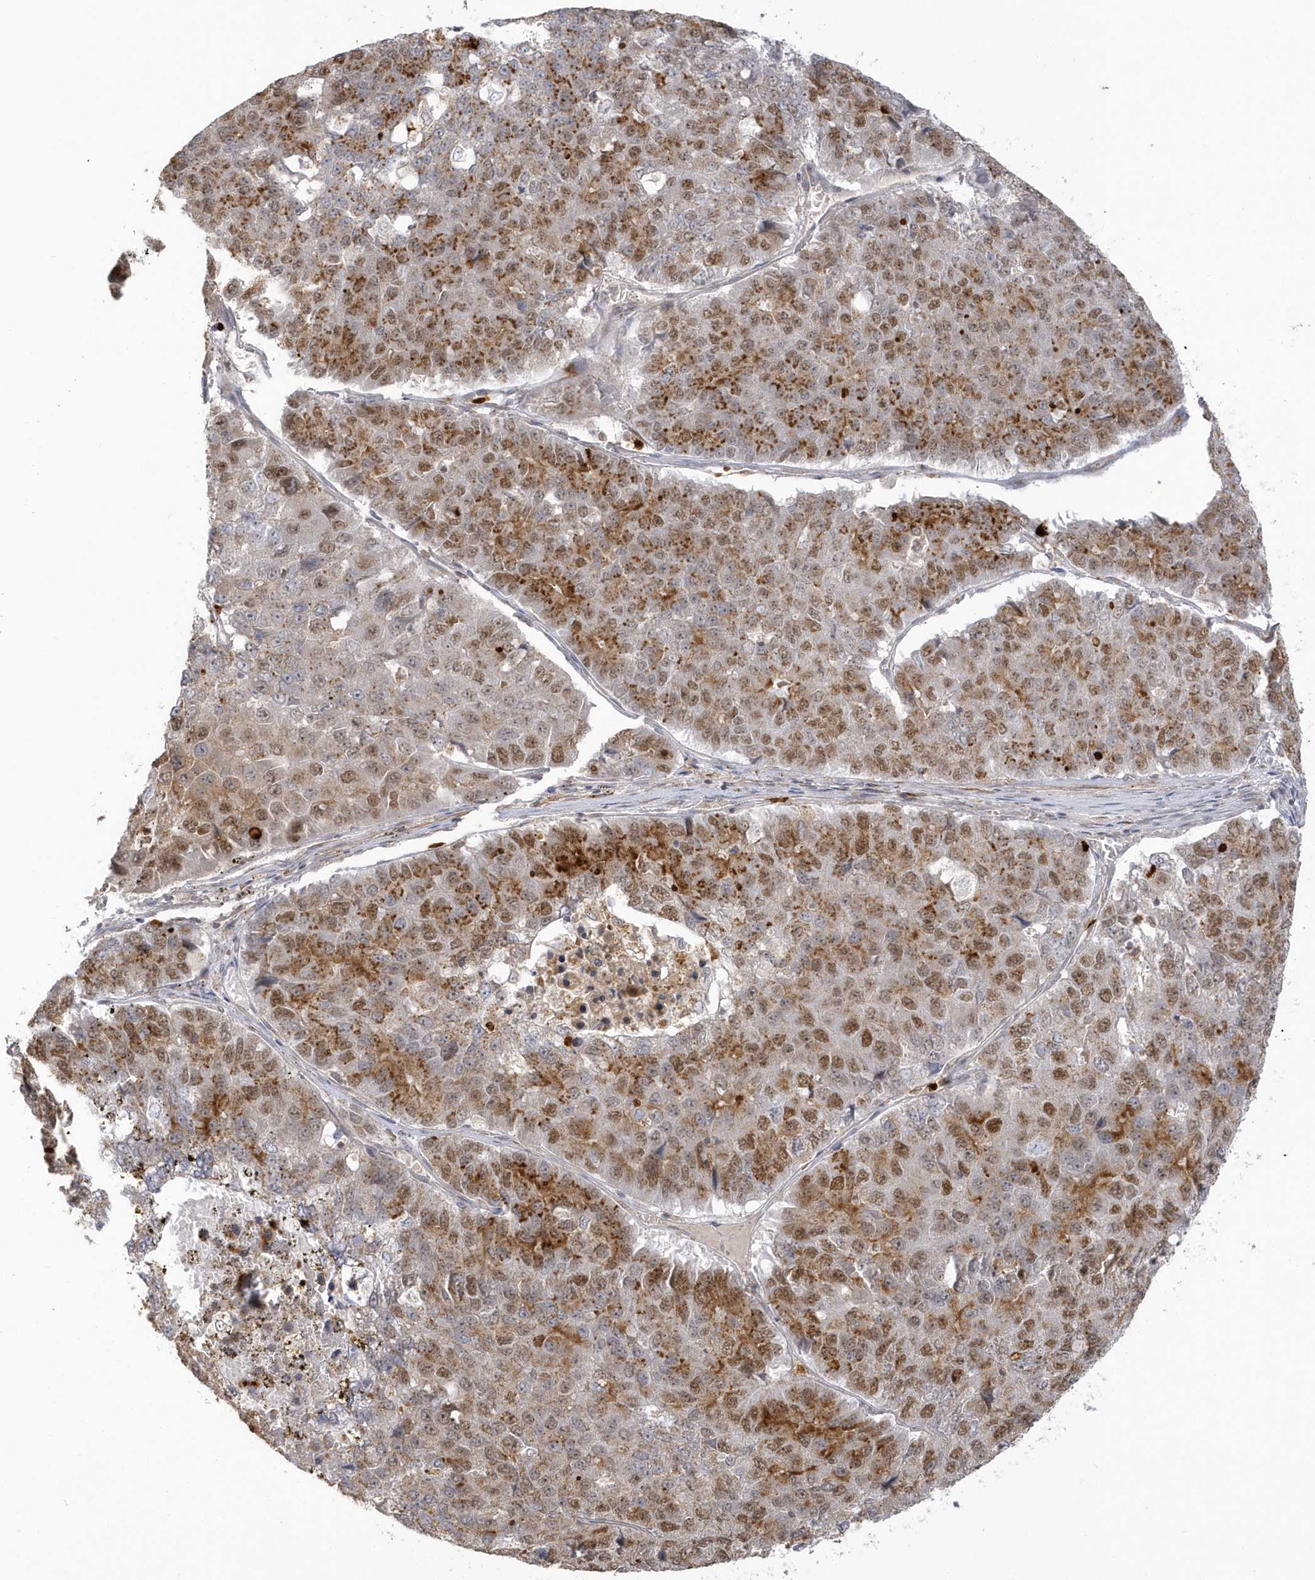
{"staining": {"intensity": "moderate", "quantity": ">75%", "location": "nuclear"}, "tissue": "pancreatic cancer", "cell_type": "Tumor cells", "image_type": "cancer", "snomed": [{"axis": "morphology", "description": "Adenocarcinoma, NOS"}, {"axis": "topography", "description": "Pancreas"}], "caption": "A medium amount of moderate nuclear positivity is present in approximately >75% of tumor cells in adenocarcinoma (pancreatic) tissue.", "gene": "NAF1", "patient": {"sex": "male", "age": 50}}